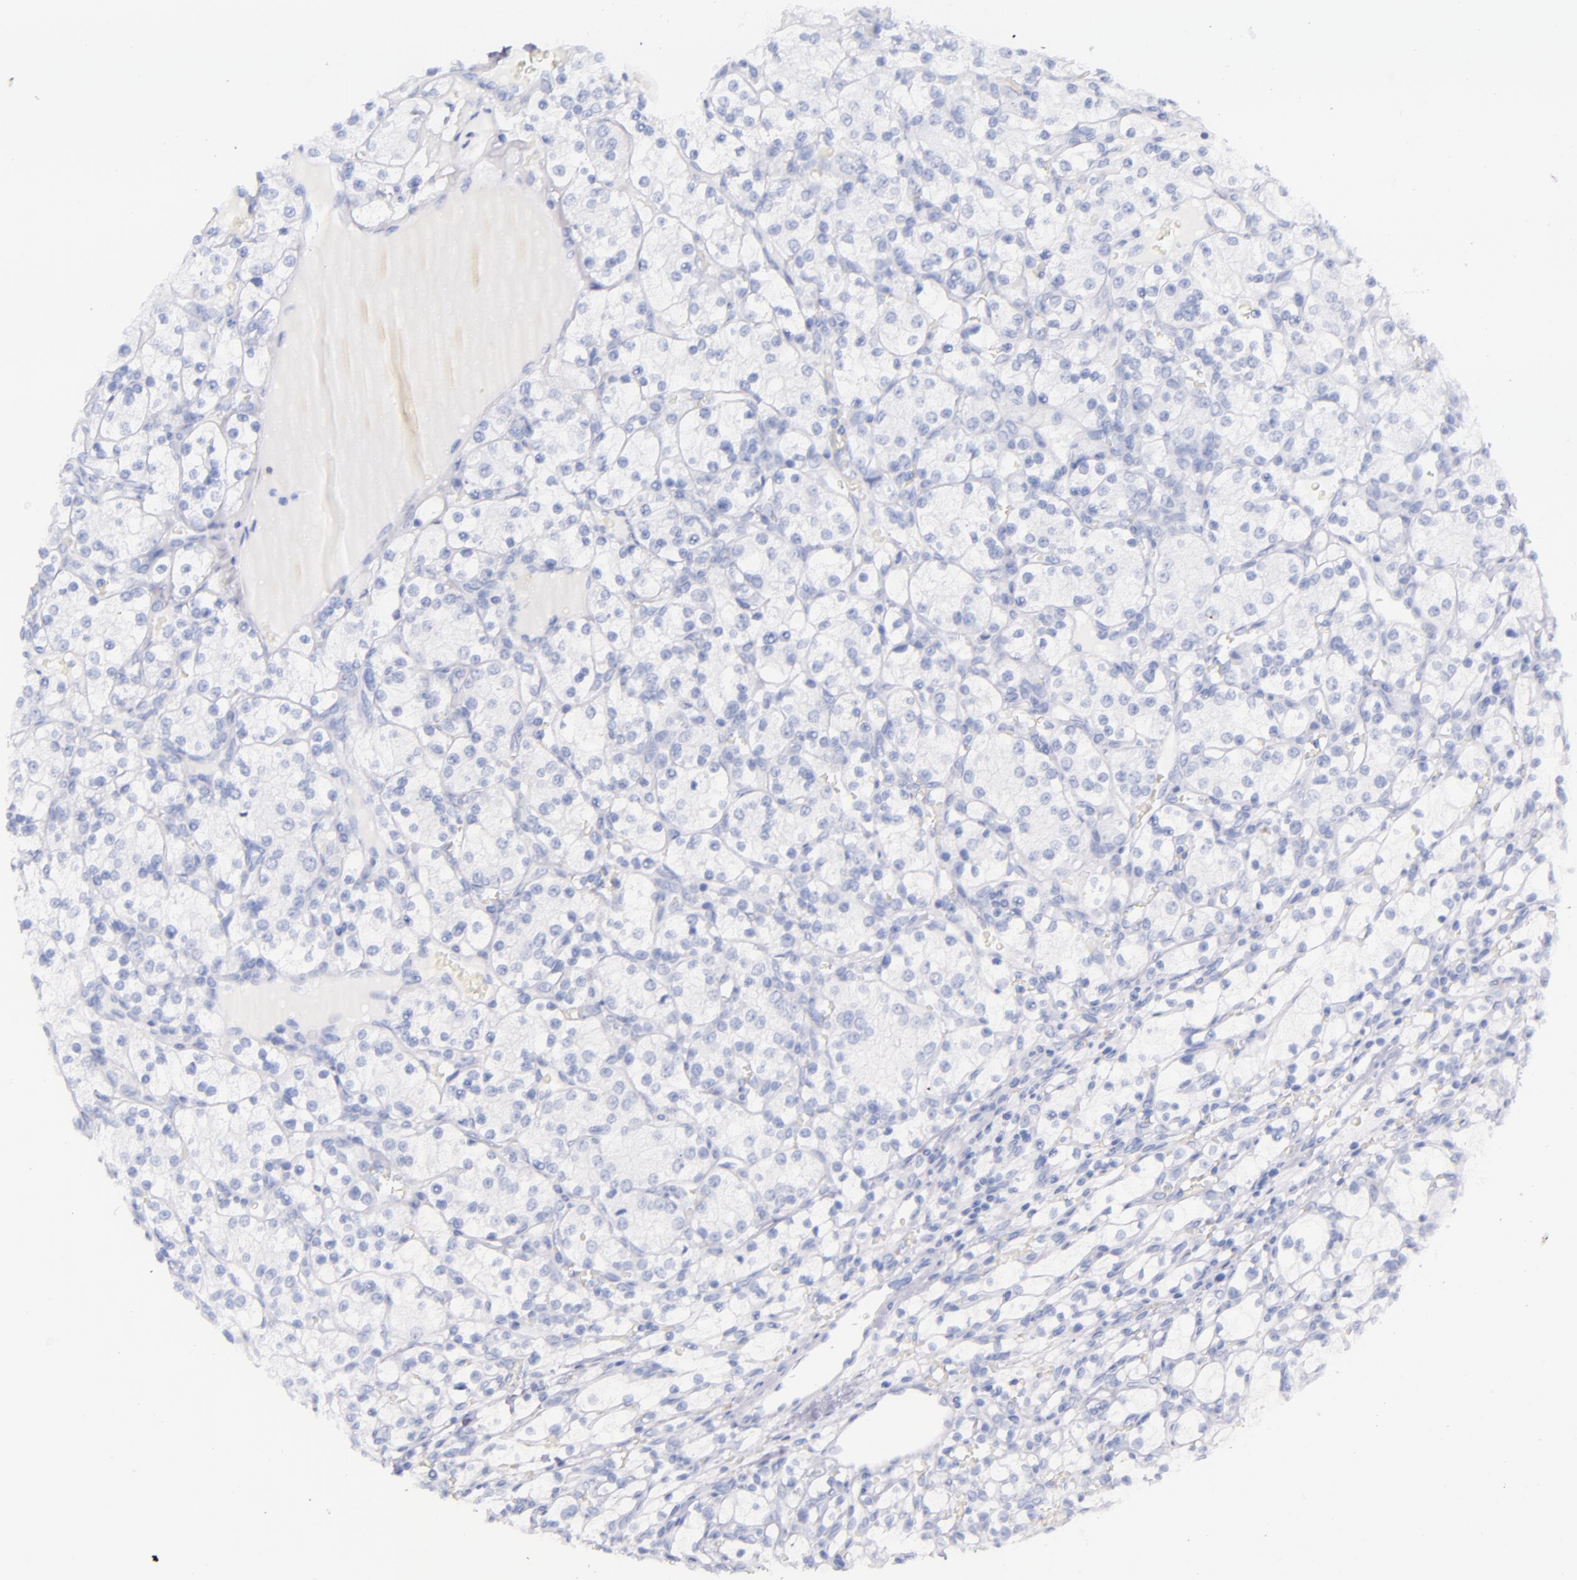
{"staining": {"intensity": "negative", "quantity": "none", "location": "none"}, "tissue": "renal cancer", "cell_type": "Tumor cells", "image_type": "cancer", "snomed": [{"axis": "morphology", "description": "Adenocarcinoma, NOS"}, {"axis": "topography", "description": "Kidney"}], "caption": "Immunohistochemical staining of human adenocarcinoma (renal) displays no significant positivity in tumor cells.", "gene": "SFTPB", "patient": {"sex": "female", "age": 62}}